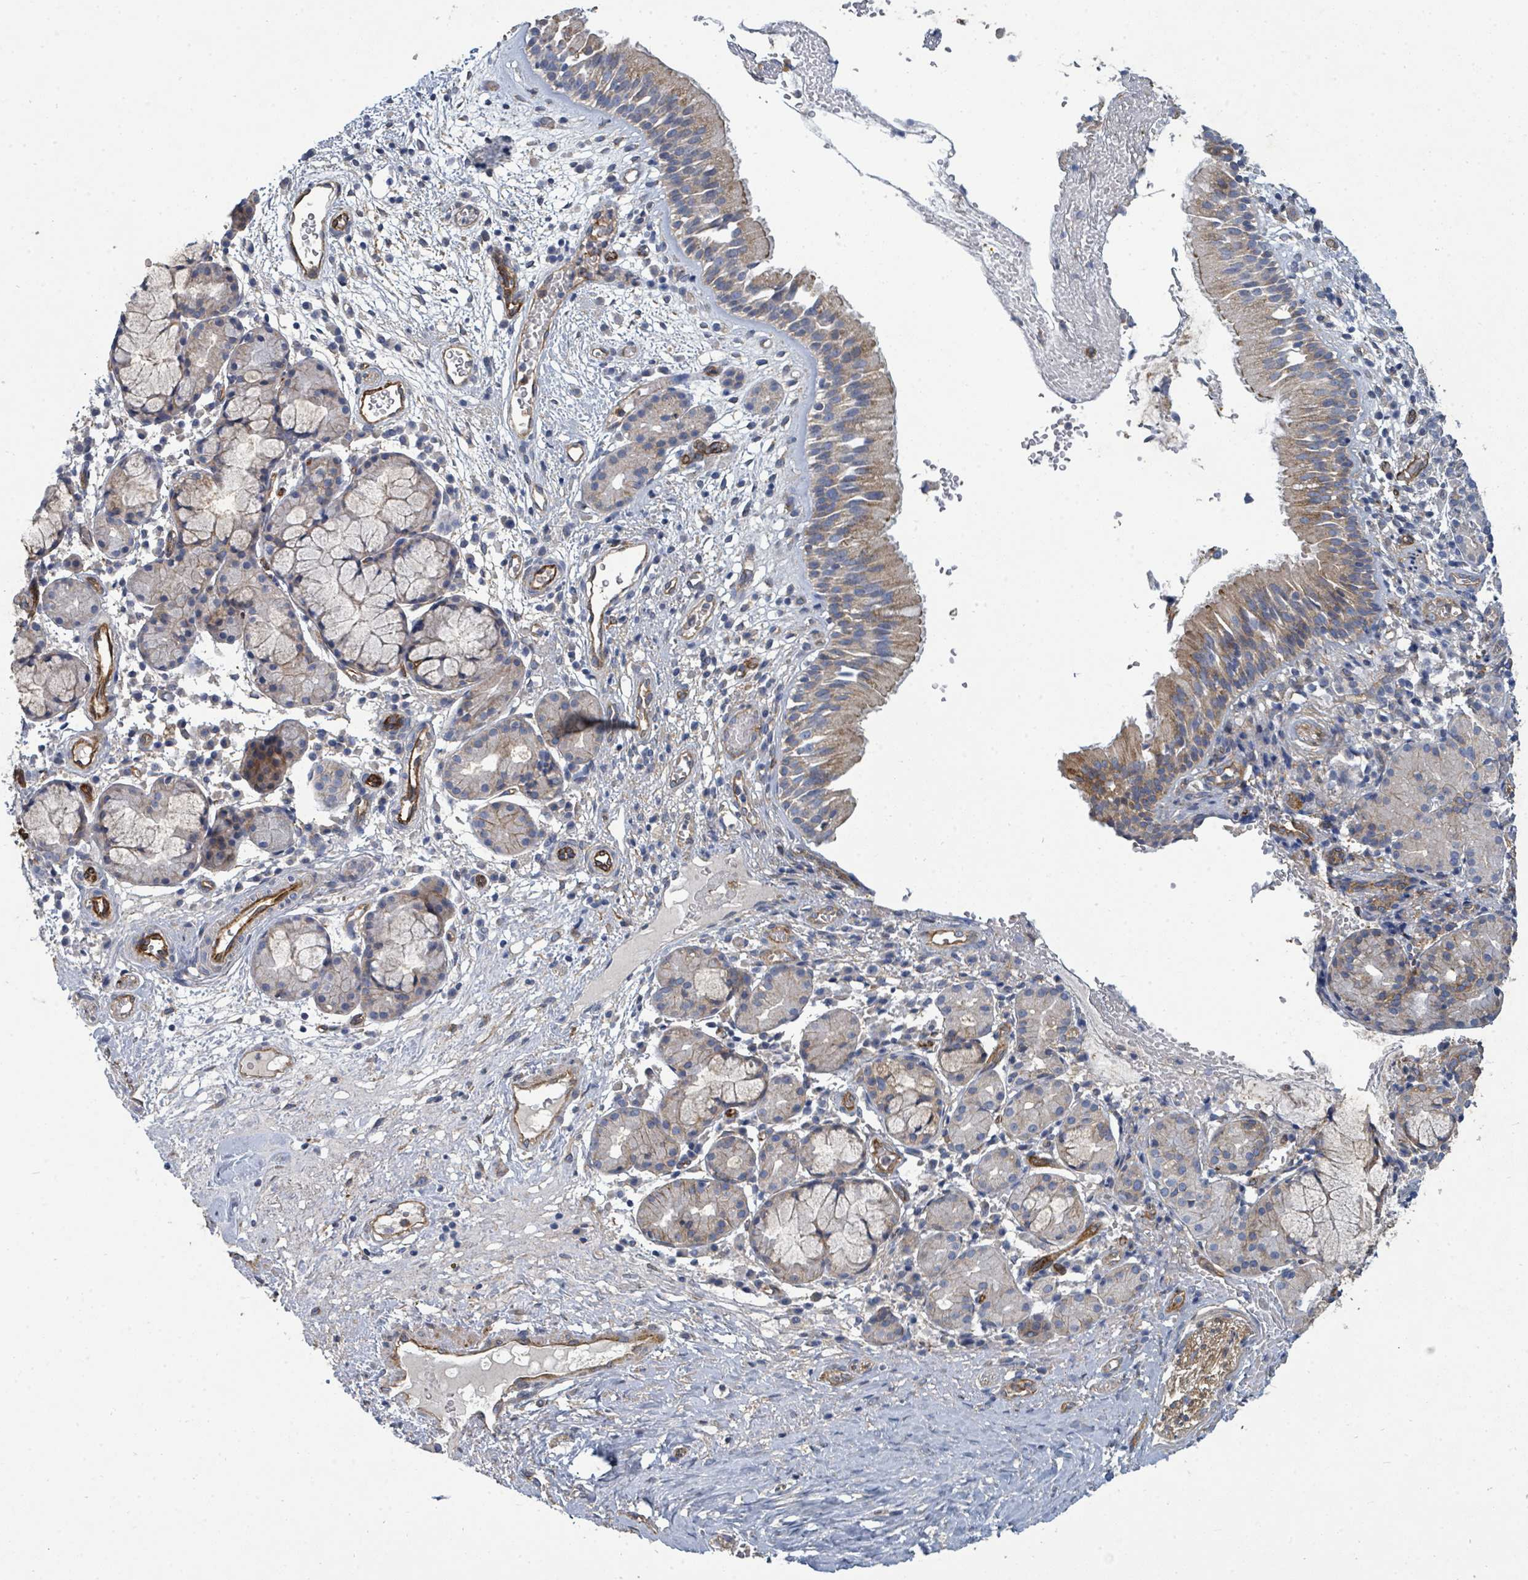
{"staining": {"intensity": "weak", "quantity": "25%-75%", "location": "cytoplasmic/membranous"}, "tissue": "nasopharynx", "cell_type": "Respiratory epithelial cells", "image_type": "normal", "snomed": [{"axis": "morphology", "description": "Normal tissue, NOS"}, {"axis": "topography", "description": "Nasopharynx"}], "caption": "This photomicrograph reveals immunohistochemistry staining of normal nasopharynx, with low weak cytoplasmic/membranous expression in about 25%-75% of respiratory epithelial cells.", "gene": "IFIT1", "patient": {"sex": "male", "age": 65}}